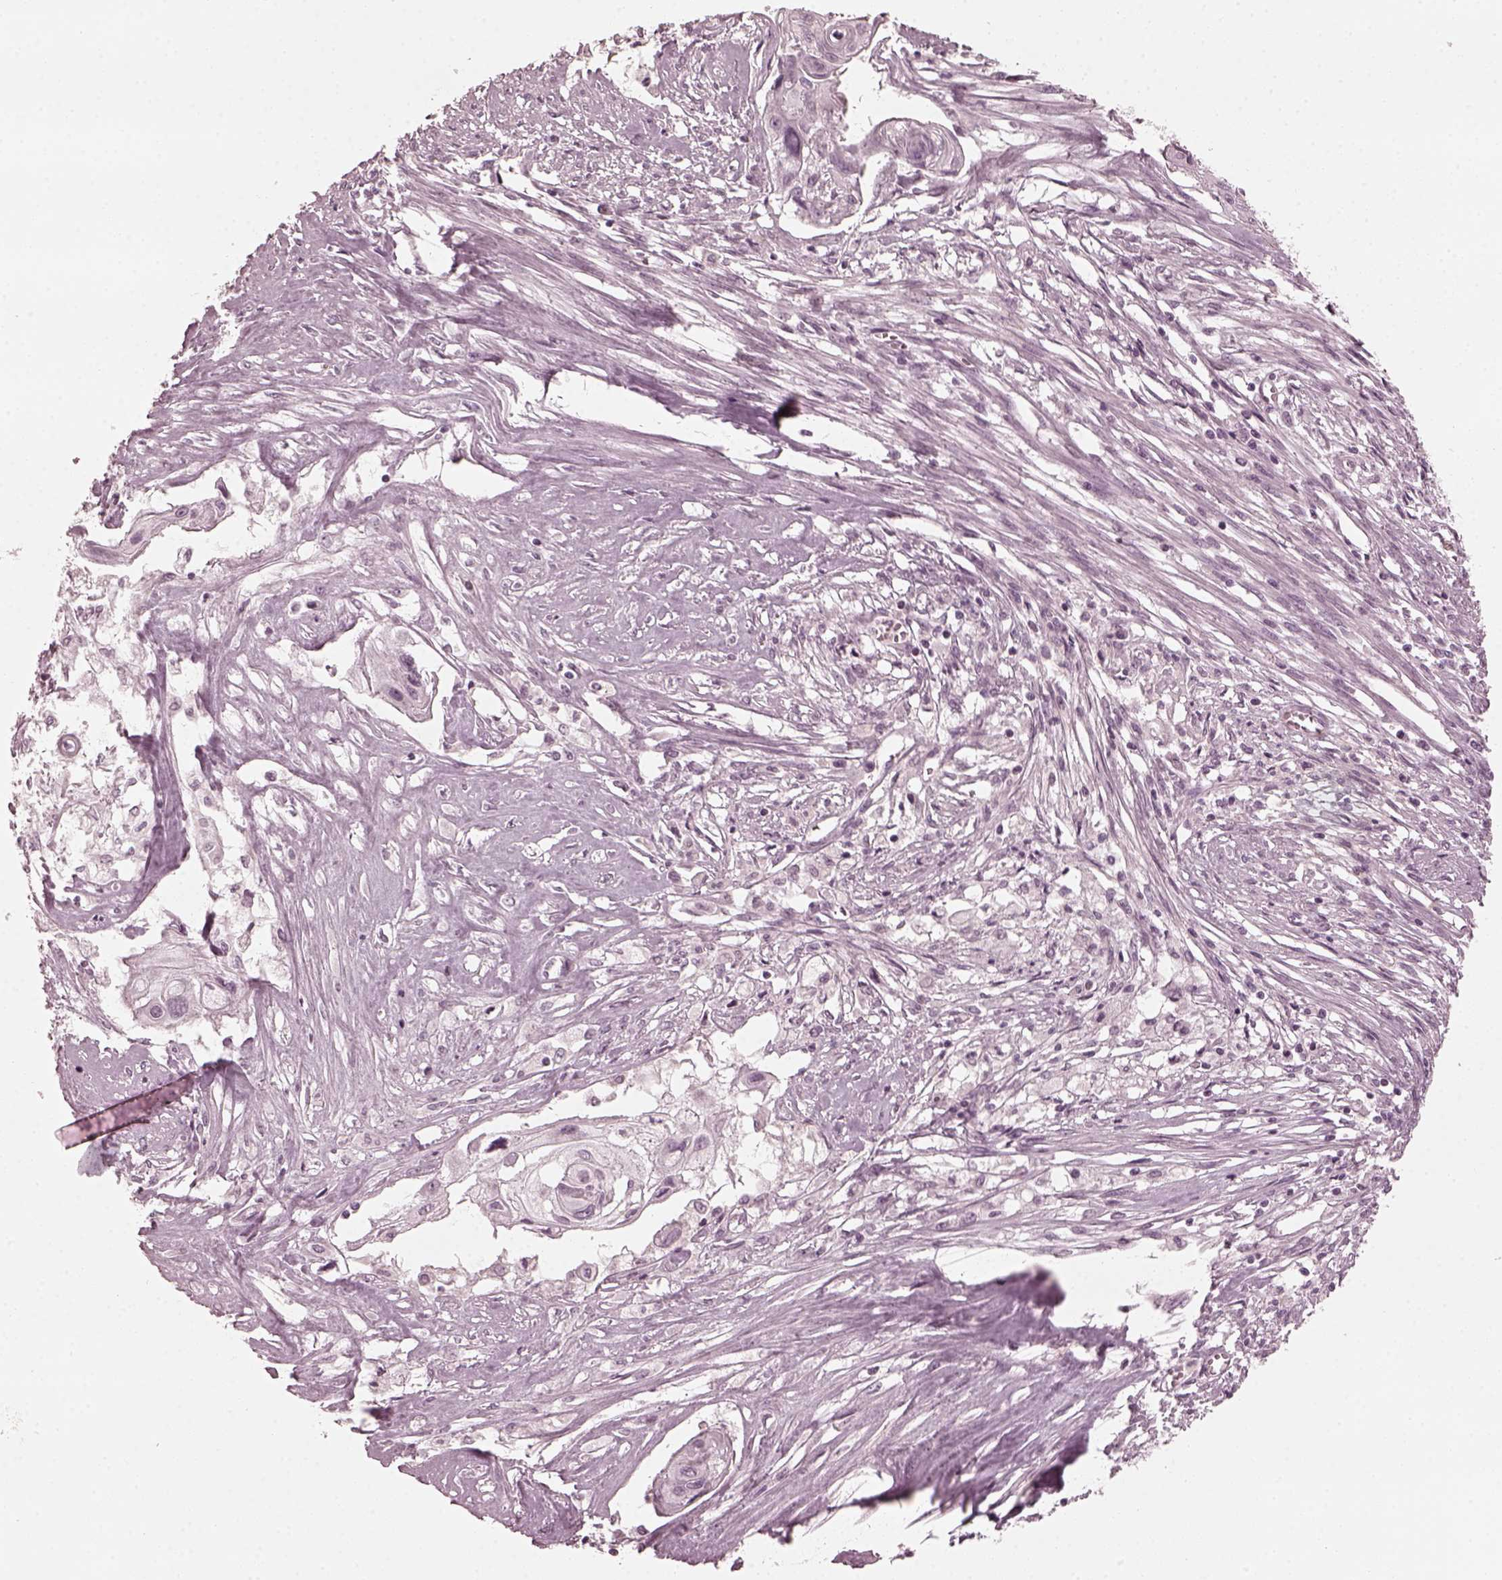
{"staining": {"intensity": "negative", "quantity": "none", "location": "none"}, "tissue": "cervical cancer", "cell_type": "Tumor cells", "image_type": "cancer", "snomed": [{"axis": "morphology", "description": "Squamous cell carcinoma, NOS"}, {"axis": "topography", "description": "Cervix"}], "caption": "Tumor cells show no significant positivity in squamous cell carcinoma (cervical).", "gene": "CCDC170", "patient": {"sex": "female", "age": 49}}